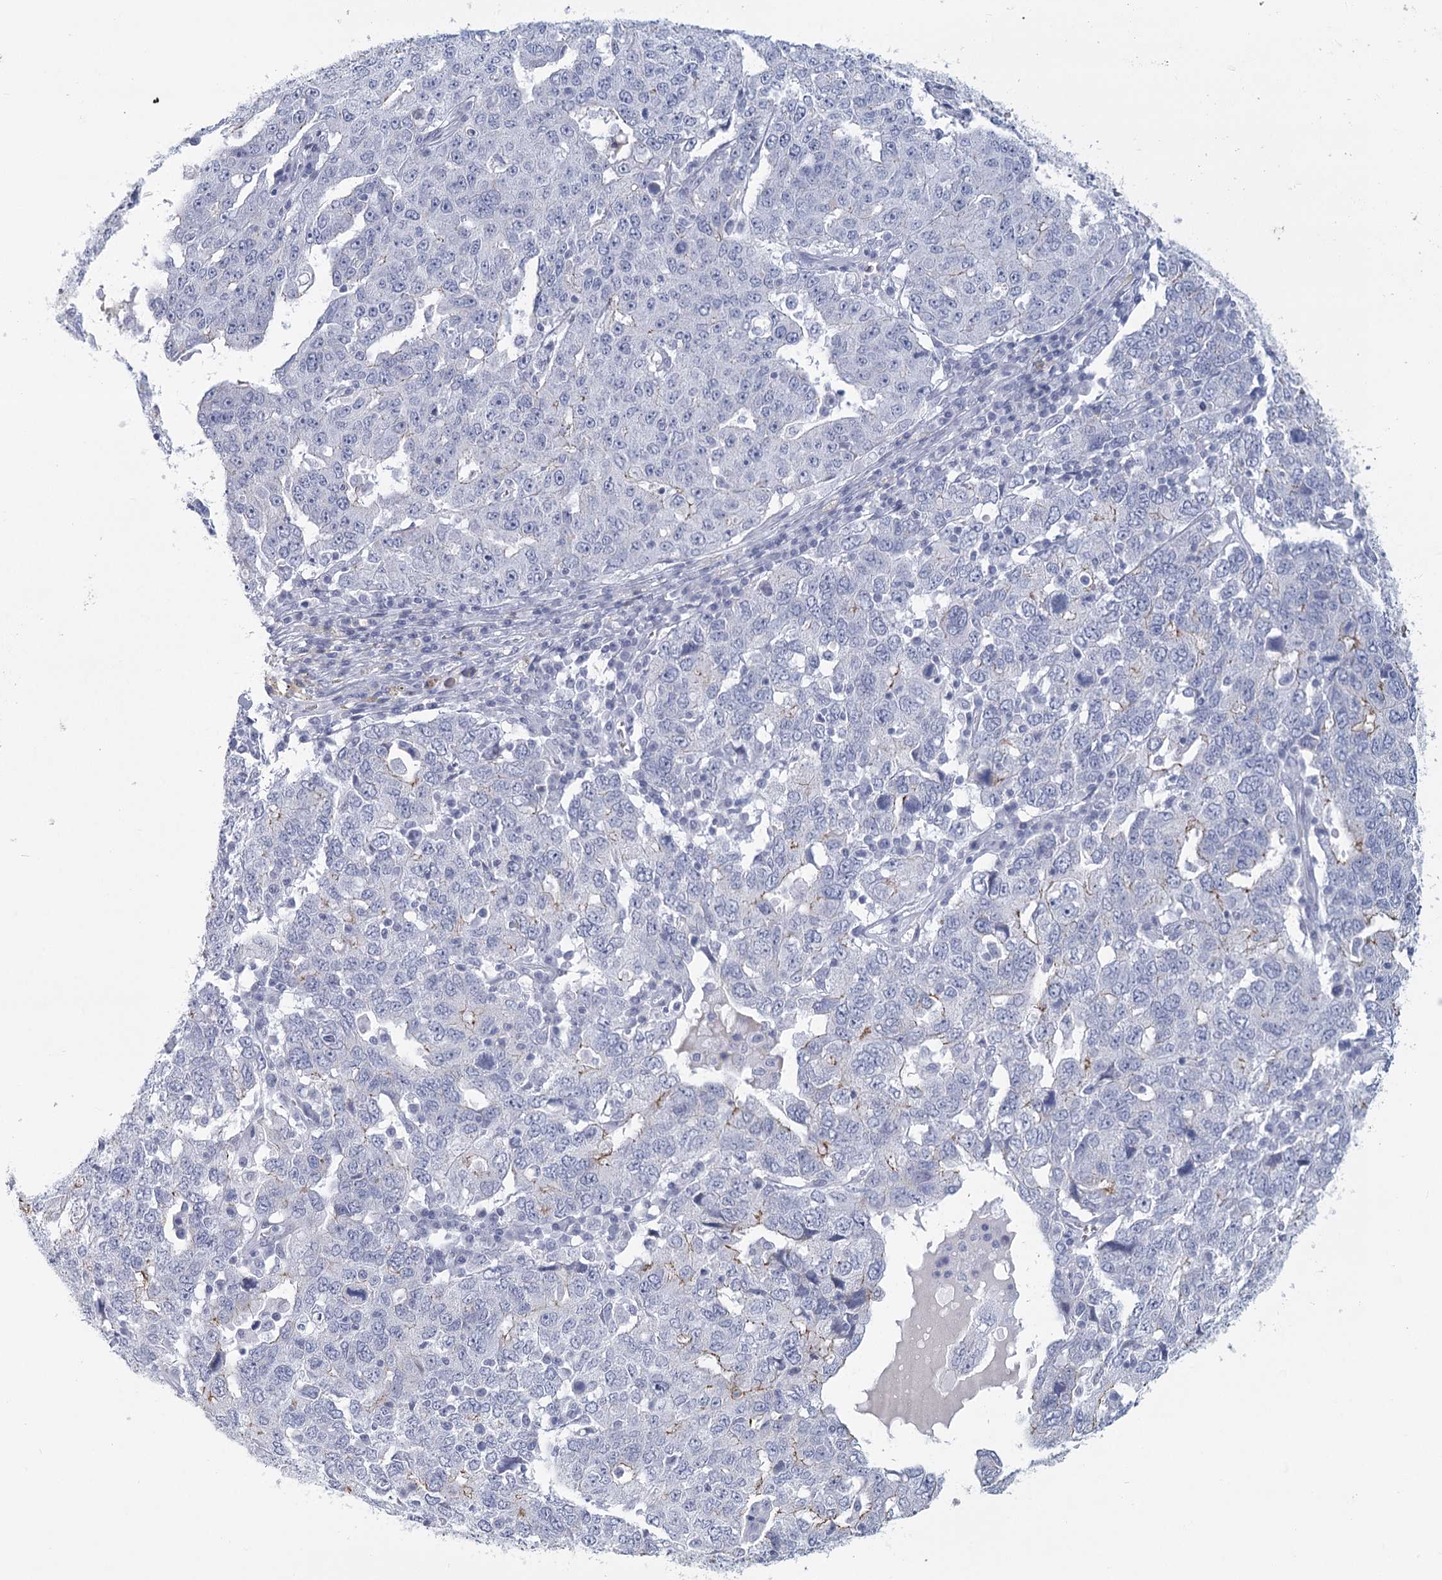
{"staining": {"intensity": "weak", "quantity": "<25%", "location": "cytoplasmic/membranous"}, "tissue": "ovarian cancer", "cell_type": "Tumor cells", "image_type": "cancer", "snomed": [{"axis": "morphology", "description": "Carcinoma, endometroid"}, {"axis": "topography", "description": "Ovary"}], "caption": "Tumor cells show no significant expression in ovarian cancer (endometroid carcinoma).", "gene": "WNT8B", "patient": {"sex": "female", "age": 62}}